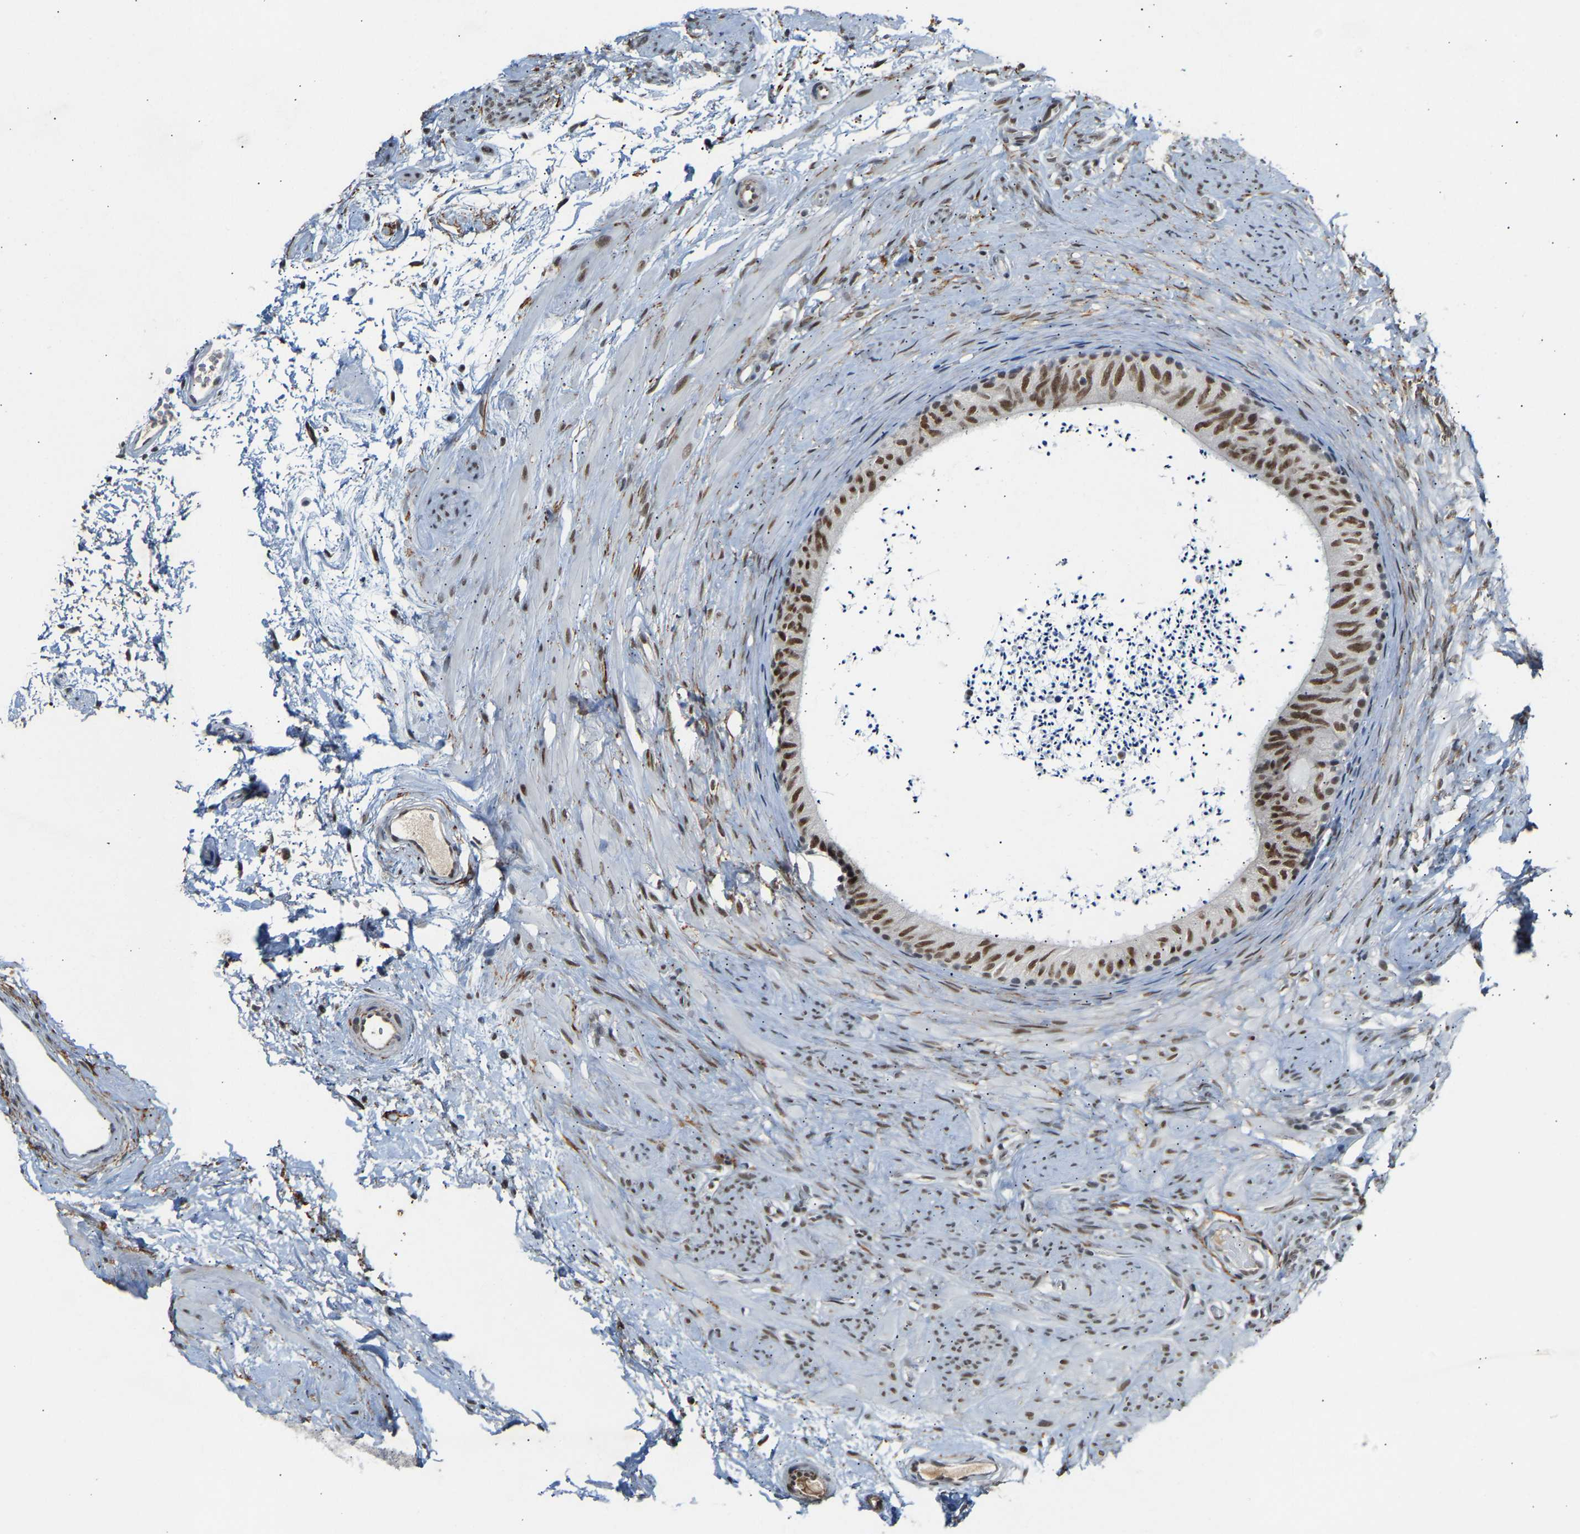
{"staining": {"intensity": "moderate", "quantity": ">75%", "location": "nuclear"}, "tissue": "epididymis", "cell_type": "Glandular cells", "image_type": "normal", "snomed": [{"axis": "morphology", "description": "Normal tissue, NOS"}, {"axis": "topography", "description": "Epididymis"}], "caption": "Immunohistochemical staining of normal human epididymis exhibits medium levels of moderate nuclear expression in about >75% of glandular cells.", "gene": "RBM15", "patient": {"sex": "male", "age": 56}}